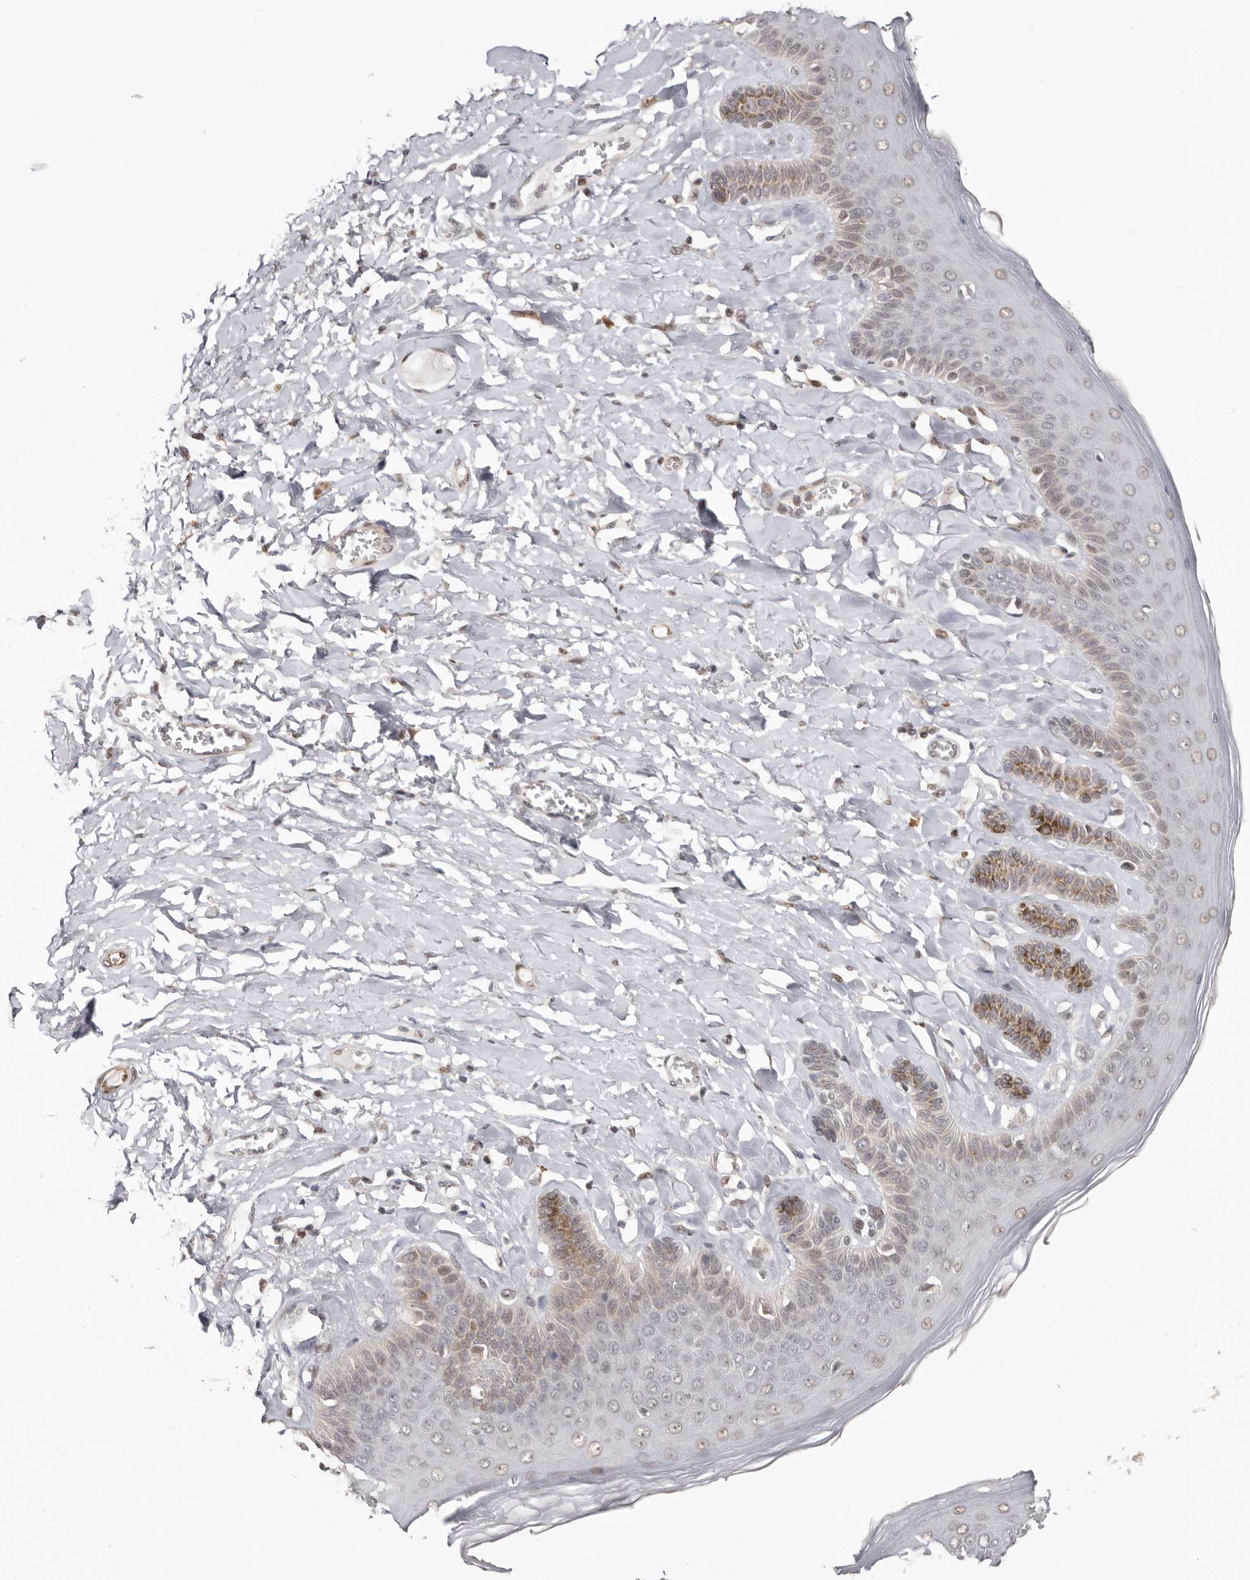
{"staining": {"intensity": "moderate", "quantity": "25%-75%", "location": "cytoplasmic/membranous,nuclear"}, "tissue": "skin", "cell_type": "Epidermal cells", "image_type": "normal", "snomed": [{"axis": "morphology", "description": "Normal tissue, NOS"}, {"axis": "topography", "description": "Anal"}], "caption": "This is a histology image of IHC staining of normal skin, which shows moderate positivity in the cytoplasmic/membranous,nuclear of epidermal cells.", "gene": "SMAD7", "patient": {"sex": "male", "age": 69}}